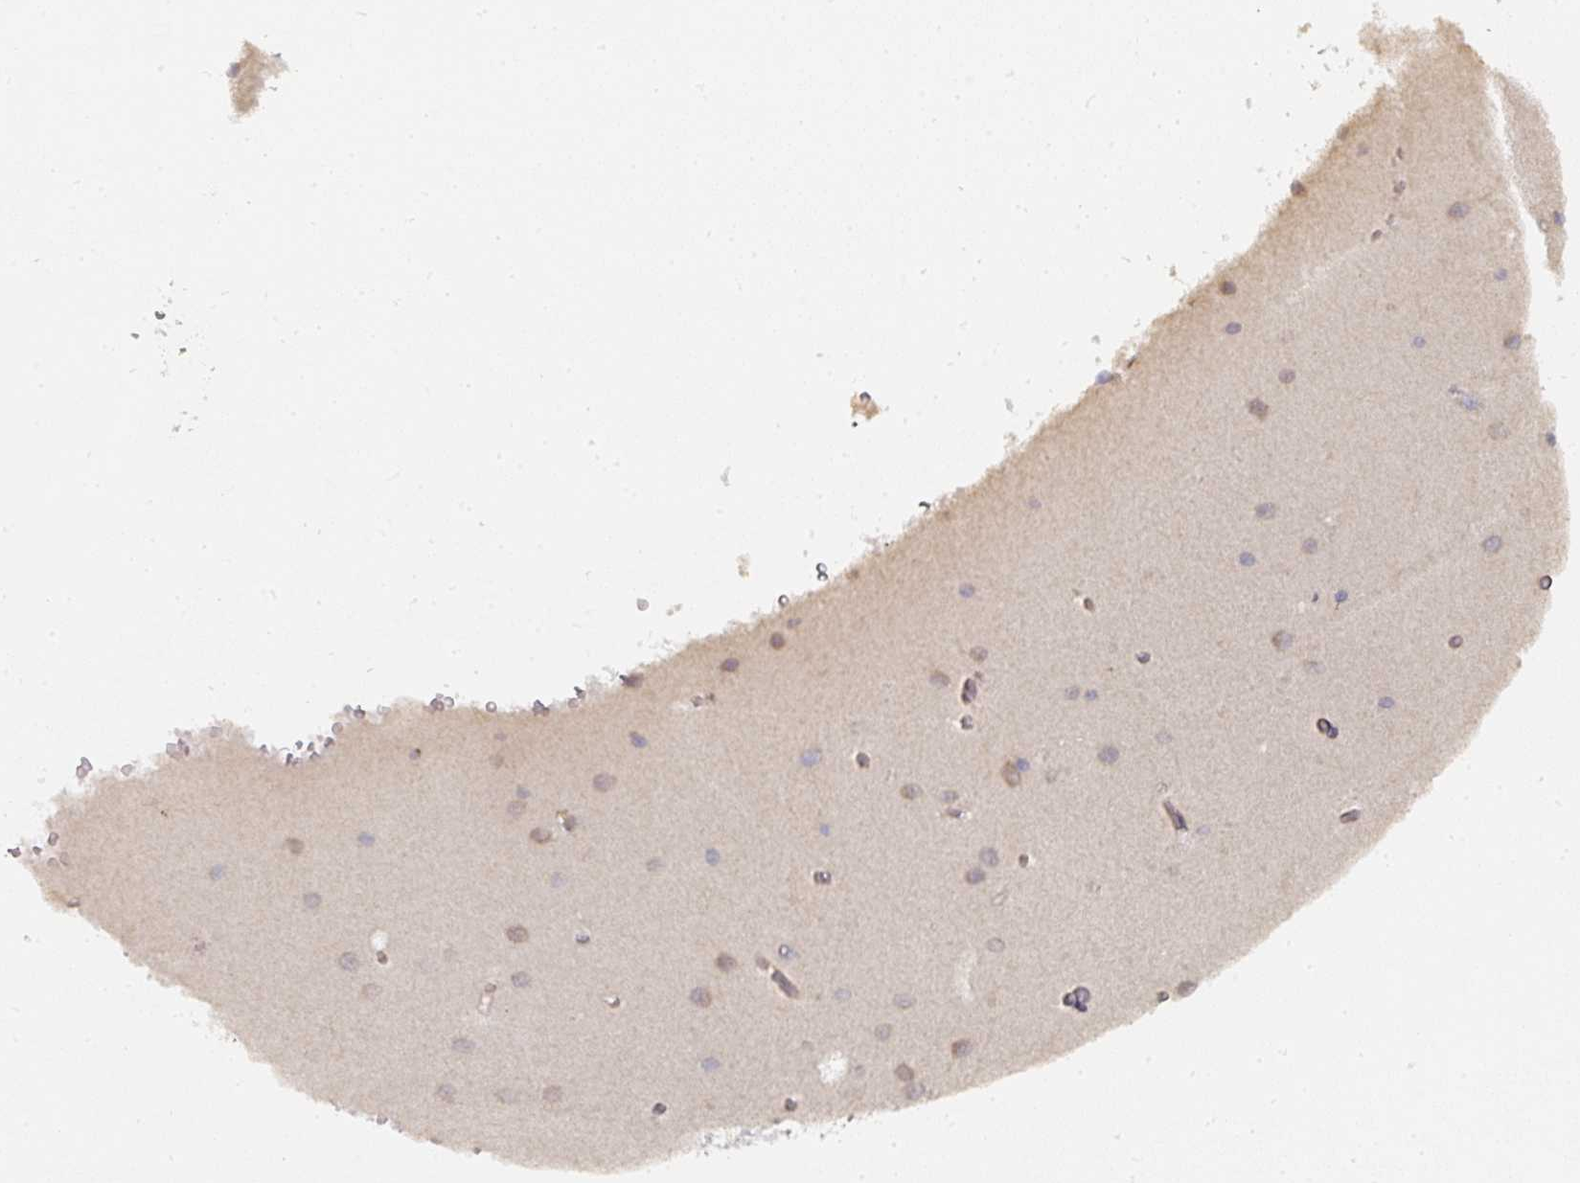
{"staining": {"intensity": "moderate", "quantity": "25%-75%", "location": "cytoplasmic/membranous"}, "tissue": "cerebellum", "cell_type": "Cells in granular layer", "image_type": "normal", "snomed": [{"axis": "morphology", "description": "Normal tissue, NOS"}, {"axis": "topography", "description": "Cerebellum"}], "caption": "The immunohistochemical stain labels moderate cytoplasmic/membranous positivity in cells in granular layer of unremarkable cerebellum. The staining was performed using DAB, with brown indicating positive protein expression. Nuclei are stained blue with hematoxylin.", "gene": "C18orf25", "patient": {"sex": "male", "age": 37}}